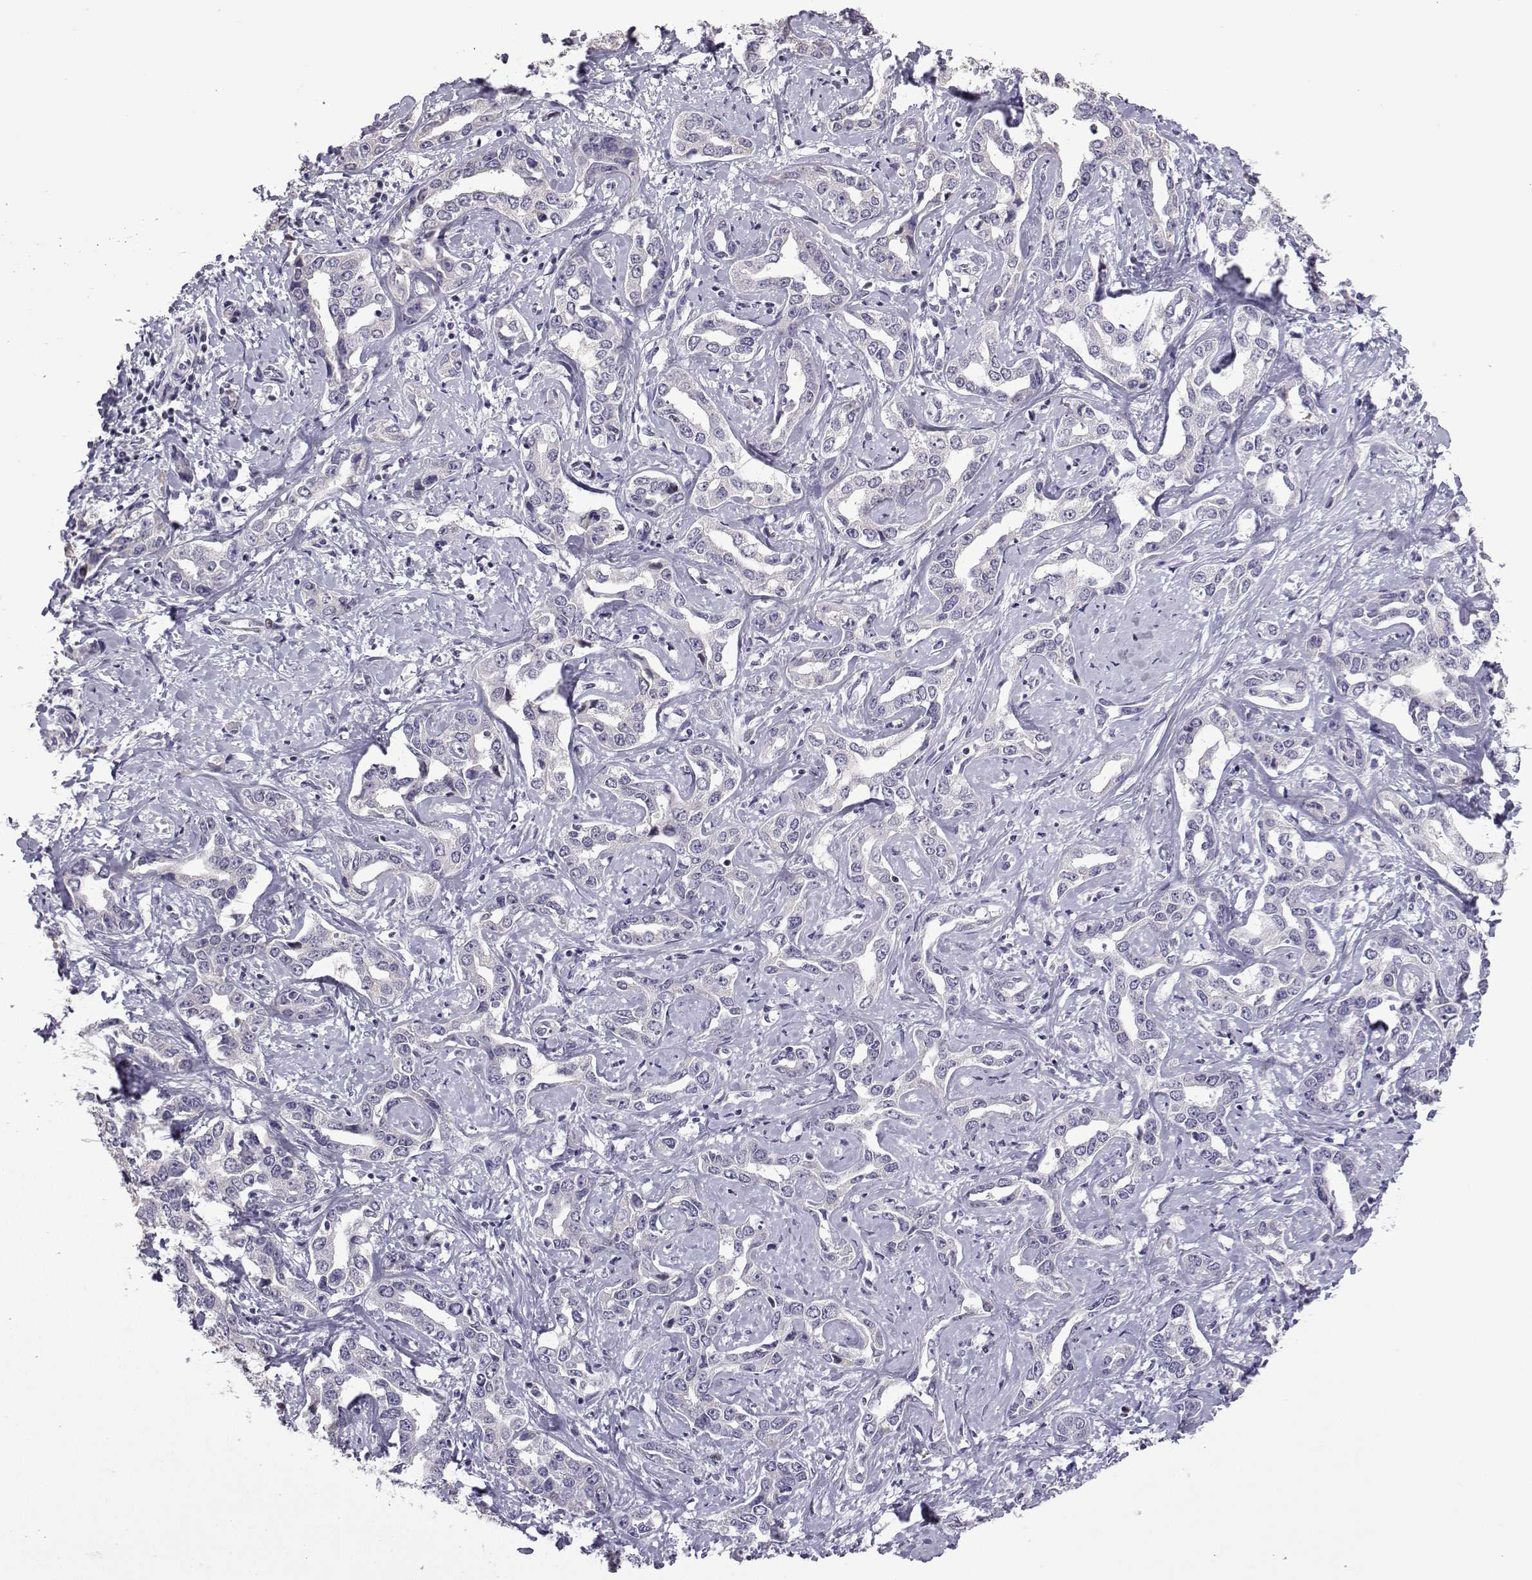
{"staining": {"intensity": "negative", "quantity": "none", "location": "none"}, "tissue": "liver cancer", "cell_type": "Tumor cells", "image_type": "cancer", "snomed": [{"axis": "morphology", "description": "Cholangiocarcinoma"}, {"axis": "topography", "description": "Liver"}], "caption": "Tumor cells are negative for protein expression in human liver cancer (cholangiocarcinoma).", "gene": "CFAP70", "patient": {"sex": "male", "age": 59}}